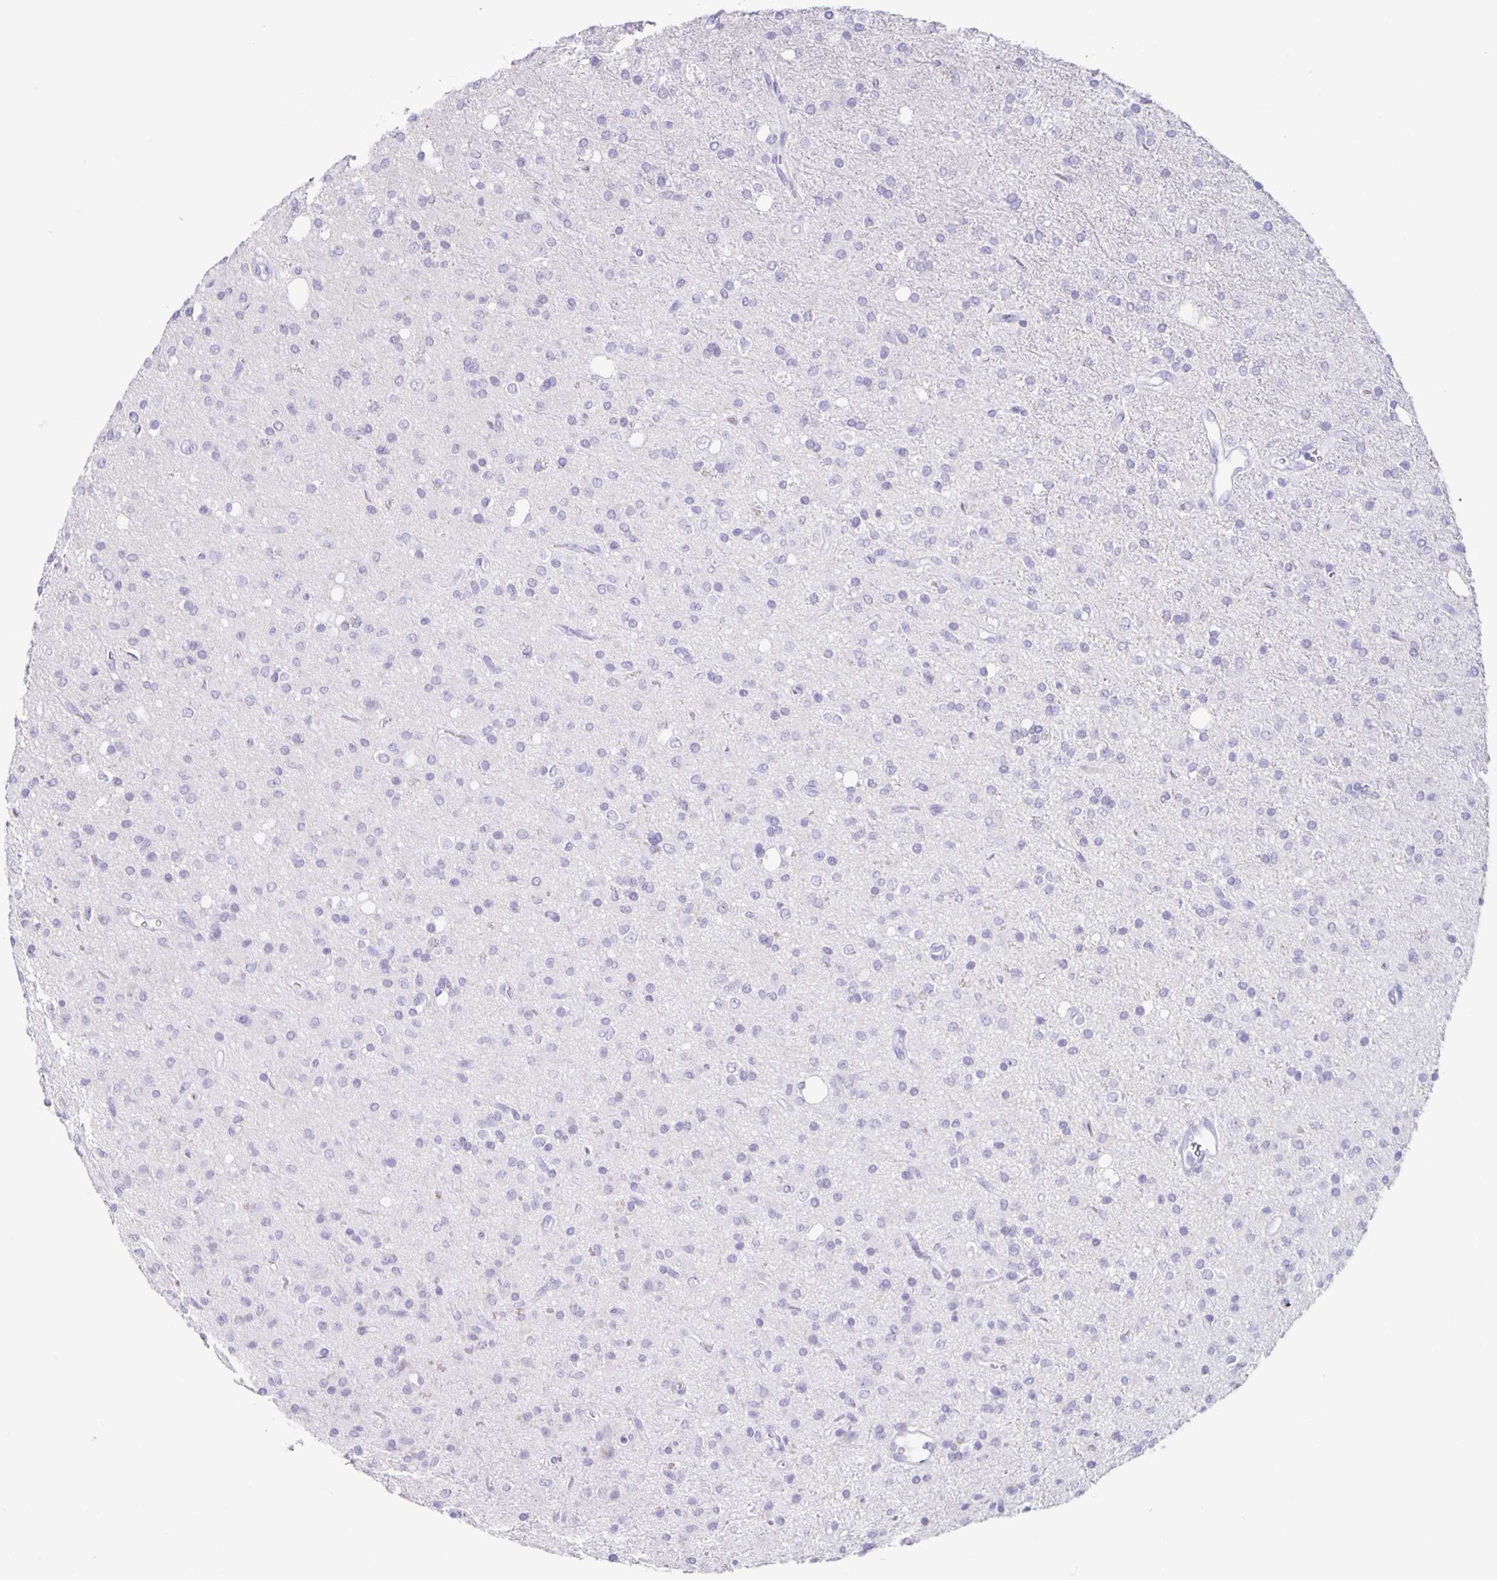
{"staining": {"intensity": "negative", "quantity": "none", "location": "none"}, "tissue": "glioma", "cell_type": "Tumor cells", "image_type": "cancer", "snomed": [{"axis": "morphology", "description": "Glioma, malignant, Low grade"}, {"axis": "topography", "description": "Brain"}], "caption": "Tumor cells are negative for brown protein staining in glioma.", "gene": "CT45A5", "patient": {"sex": "female", "age": 33}}